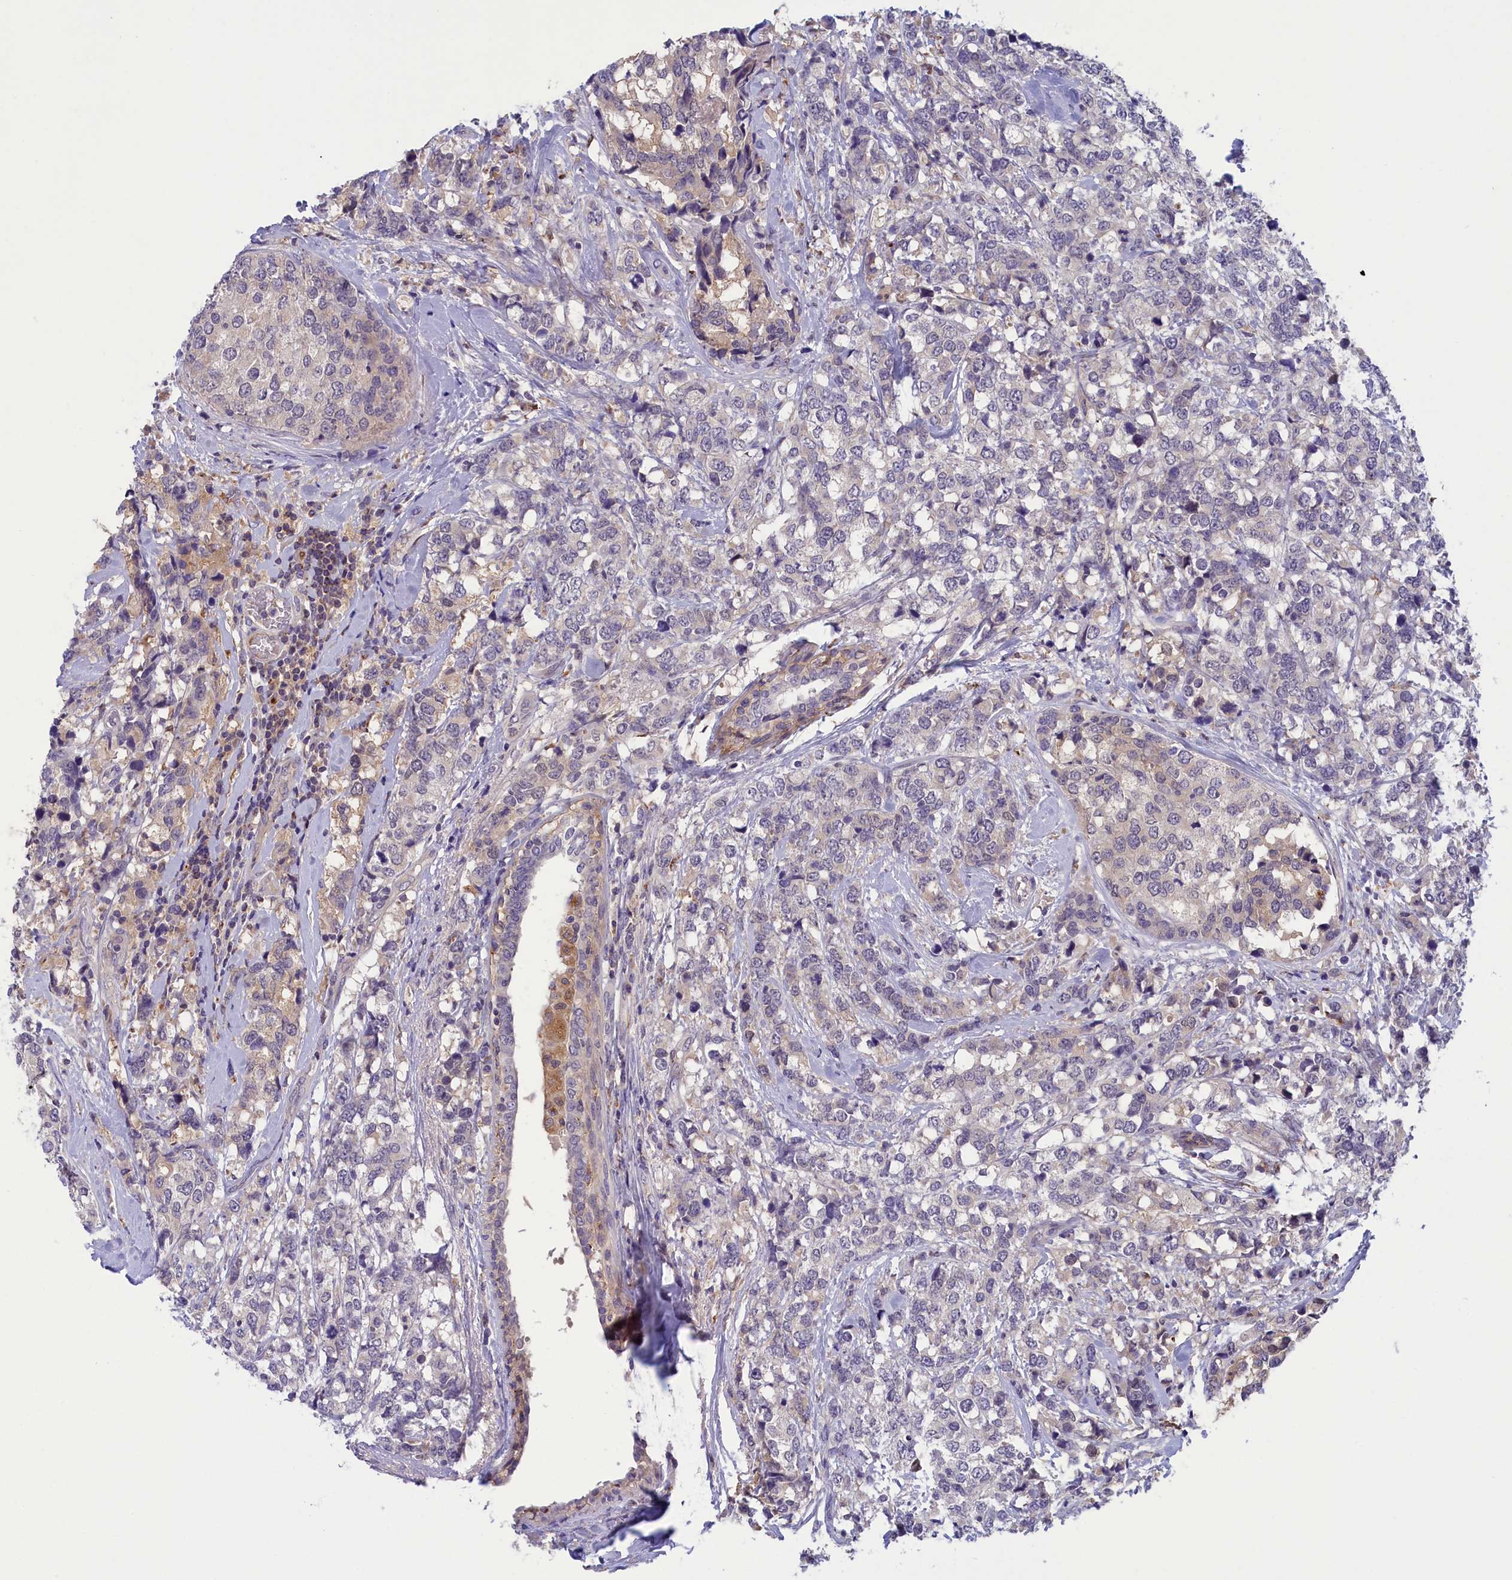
{"staining": {"intensity": "negative", "quantity": "none", "location": "none"}, "tissue": "breast cancer", "cell_type": "Tumor cells", "image_type": "cancer", "snomed": [{"axis": "morphology", "description": "Lobular carcinoma"}, {"axis": "topography", "description": "Breast"}], "caption": "The immunohistochemistry (IHC) histopathology image has no significant positivity in tumor cells of lobular carcinoma (breast) tissue.", "gene": "STYX", "patient": {"sex": "female", "age": 59}}